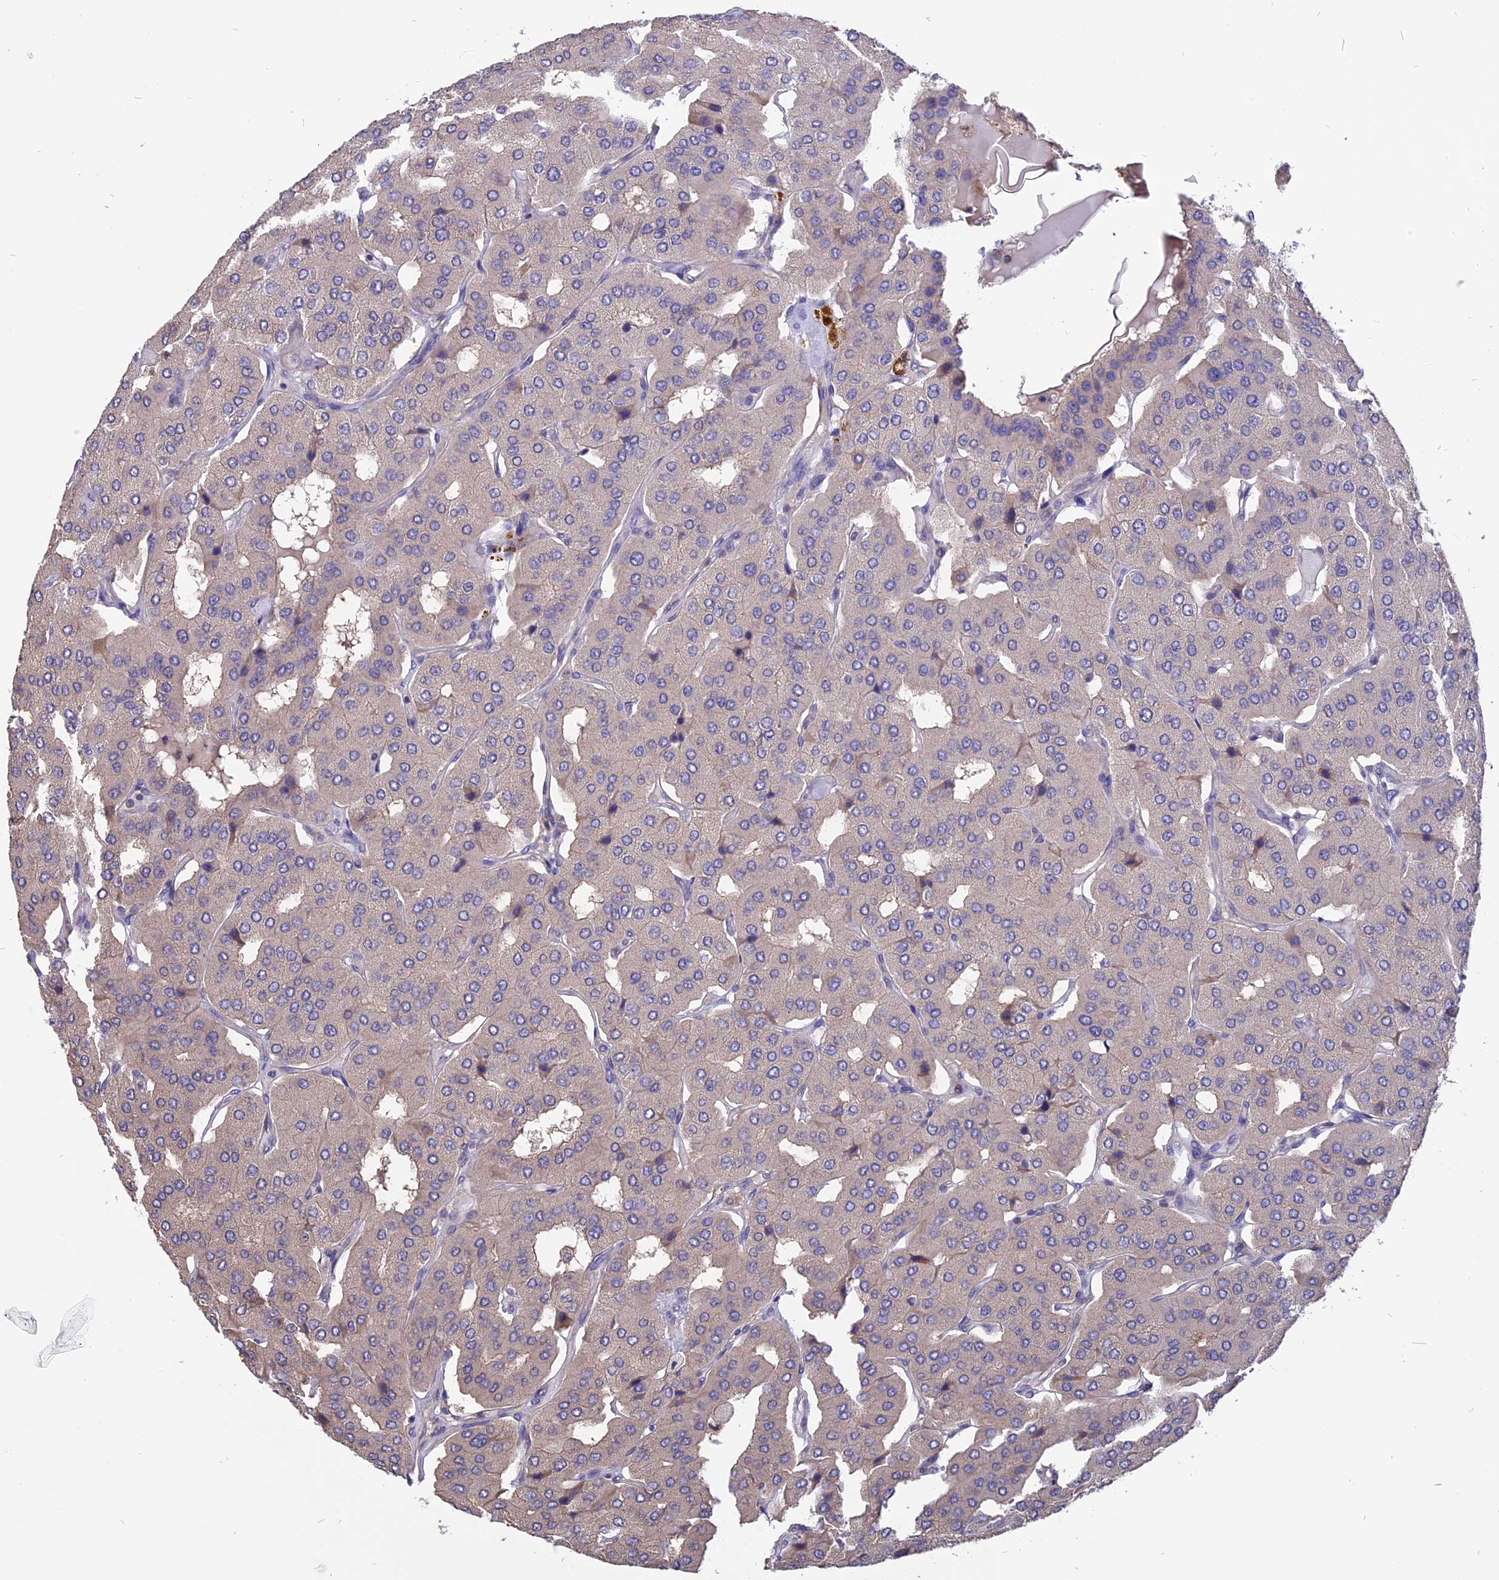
{"staining": {"intensity": "negative", "quantity": "none", "location": "none"}, "tissue": "parathyroid gland", "cell_type": "Glandular cells", "image_type": "normal", "snomed": [{"axis": "morphology", "description": "Normal tissue, NOS"}, {"axis": "morphology", "description": "Adenoma, NOS"}, {"axis": "topography", "description": "Parathyroid gland"}], "caption": "Glandular cells are negative for protein expression in benign human parathyroid gland.", "gene": "CARMIL2", "patient": {"sex": "female", "age": 86}}